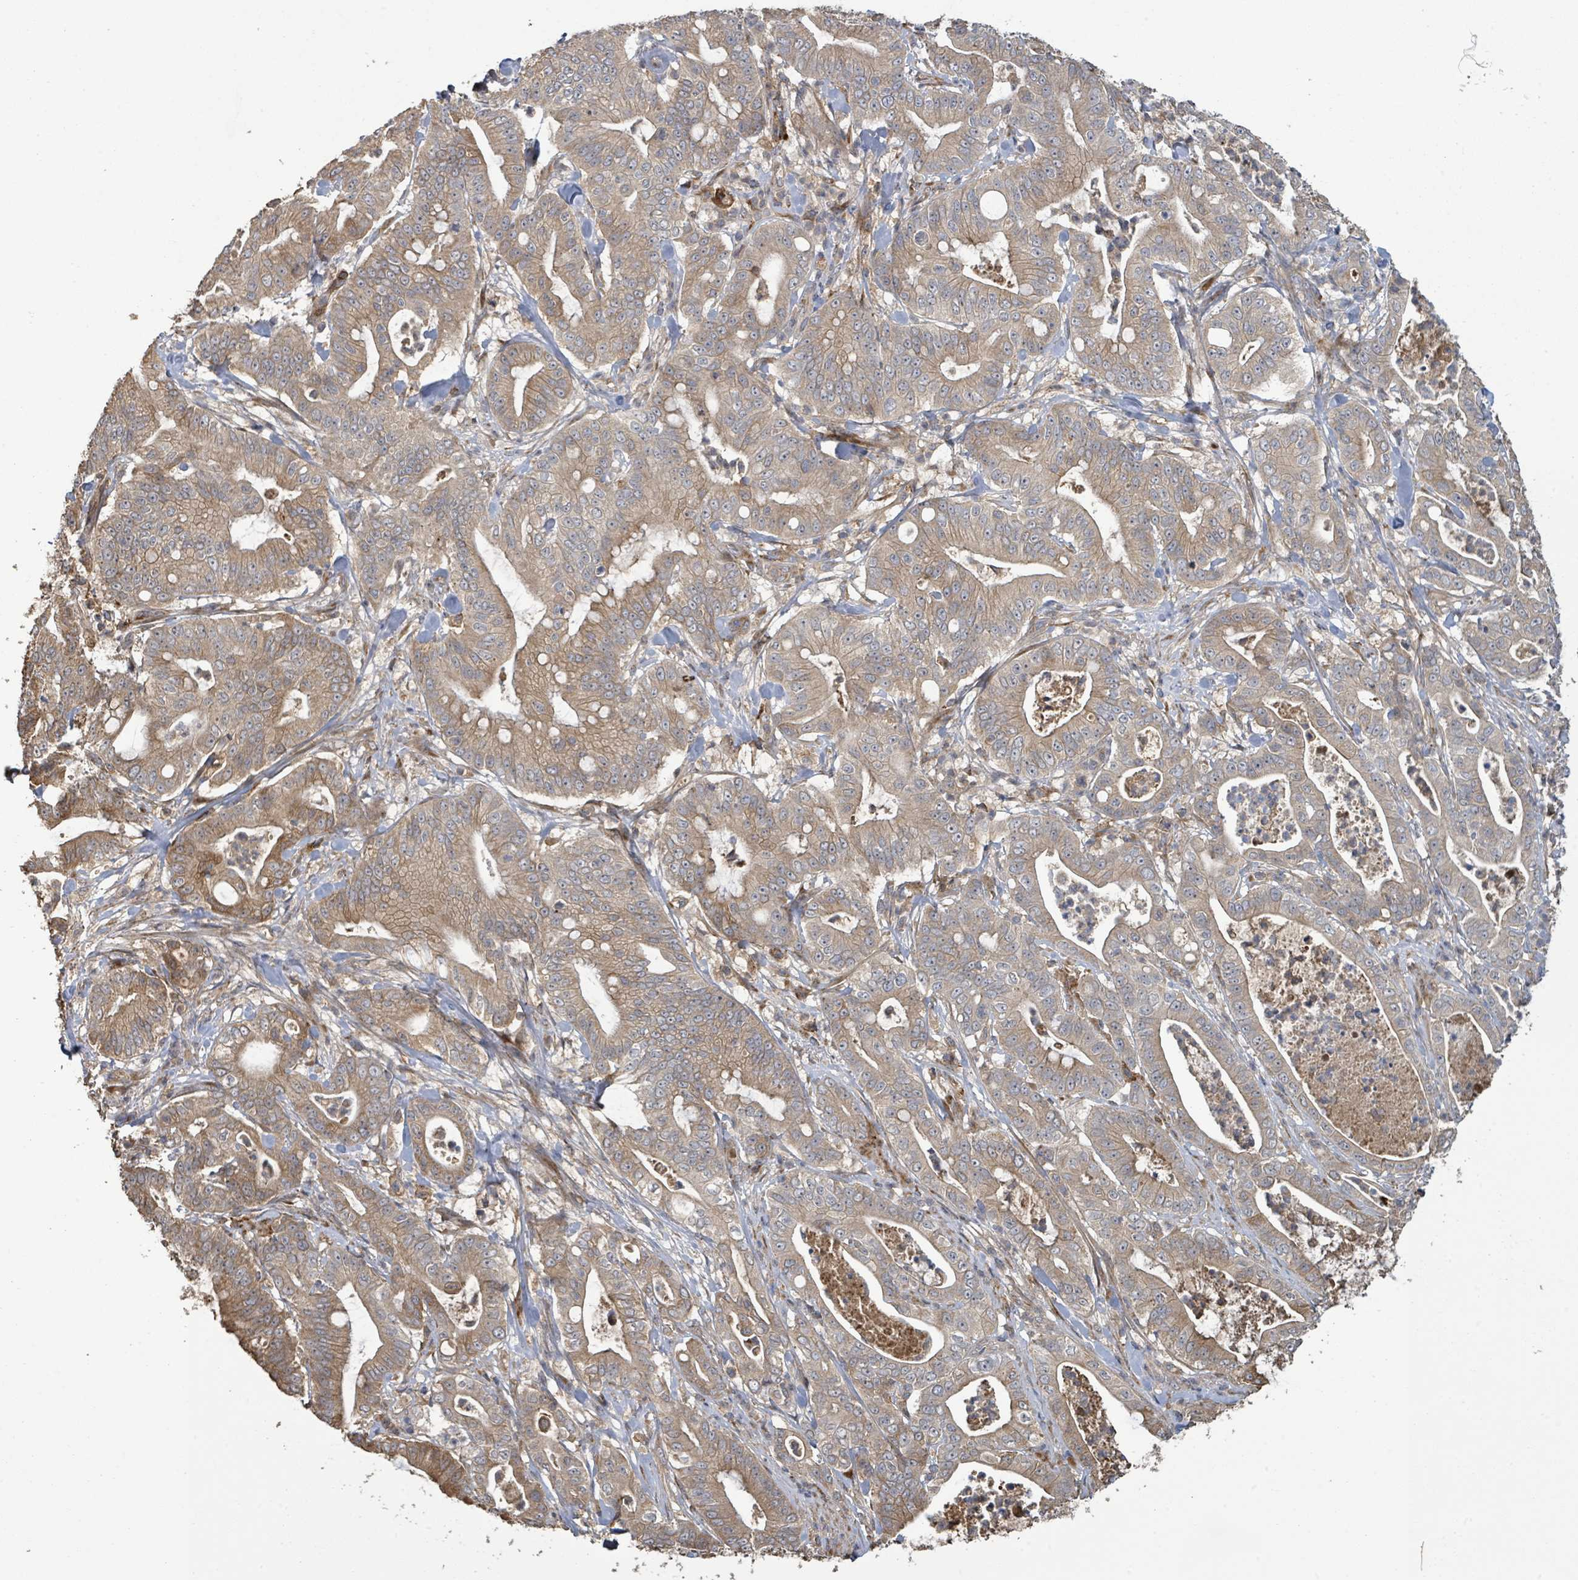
{"staining": {"intensity": "moderate", "quantity": ">75%", "location": "cytoplasmic/membranous"}, "tissue": "pancreatic cancer", "cell_type": "Tumor cells", "image_type": "cancer", "snomed": [{"axis": "morphology", "description": "Adenocarcinoma, NOS"}, {"axis": "topography", "description": "Pancreas"}], "caption": "The micrograph displays a brown stain indicating the presence of a protein in the cytoplasmic/membranous of tumor cells in pancreatic cancer (adenocarcinoma).", "gene": "STARD4", "patient": {"sex": "male", "age": 71}}